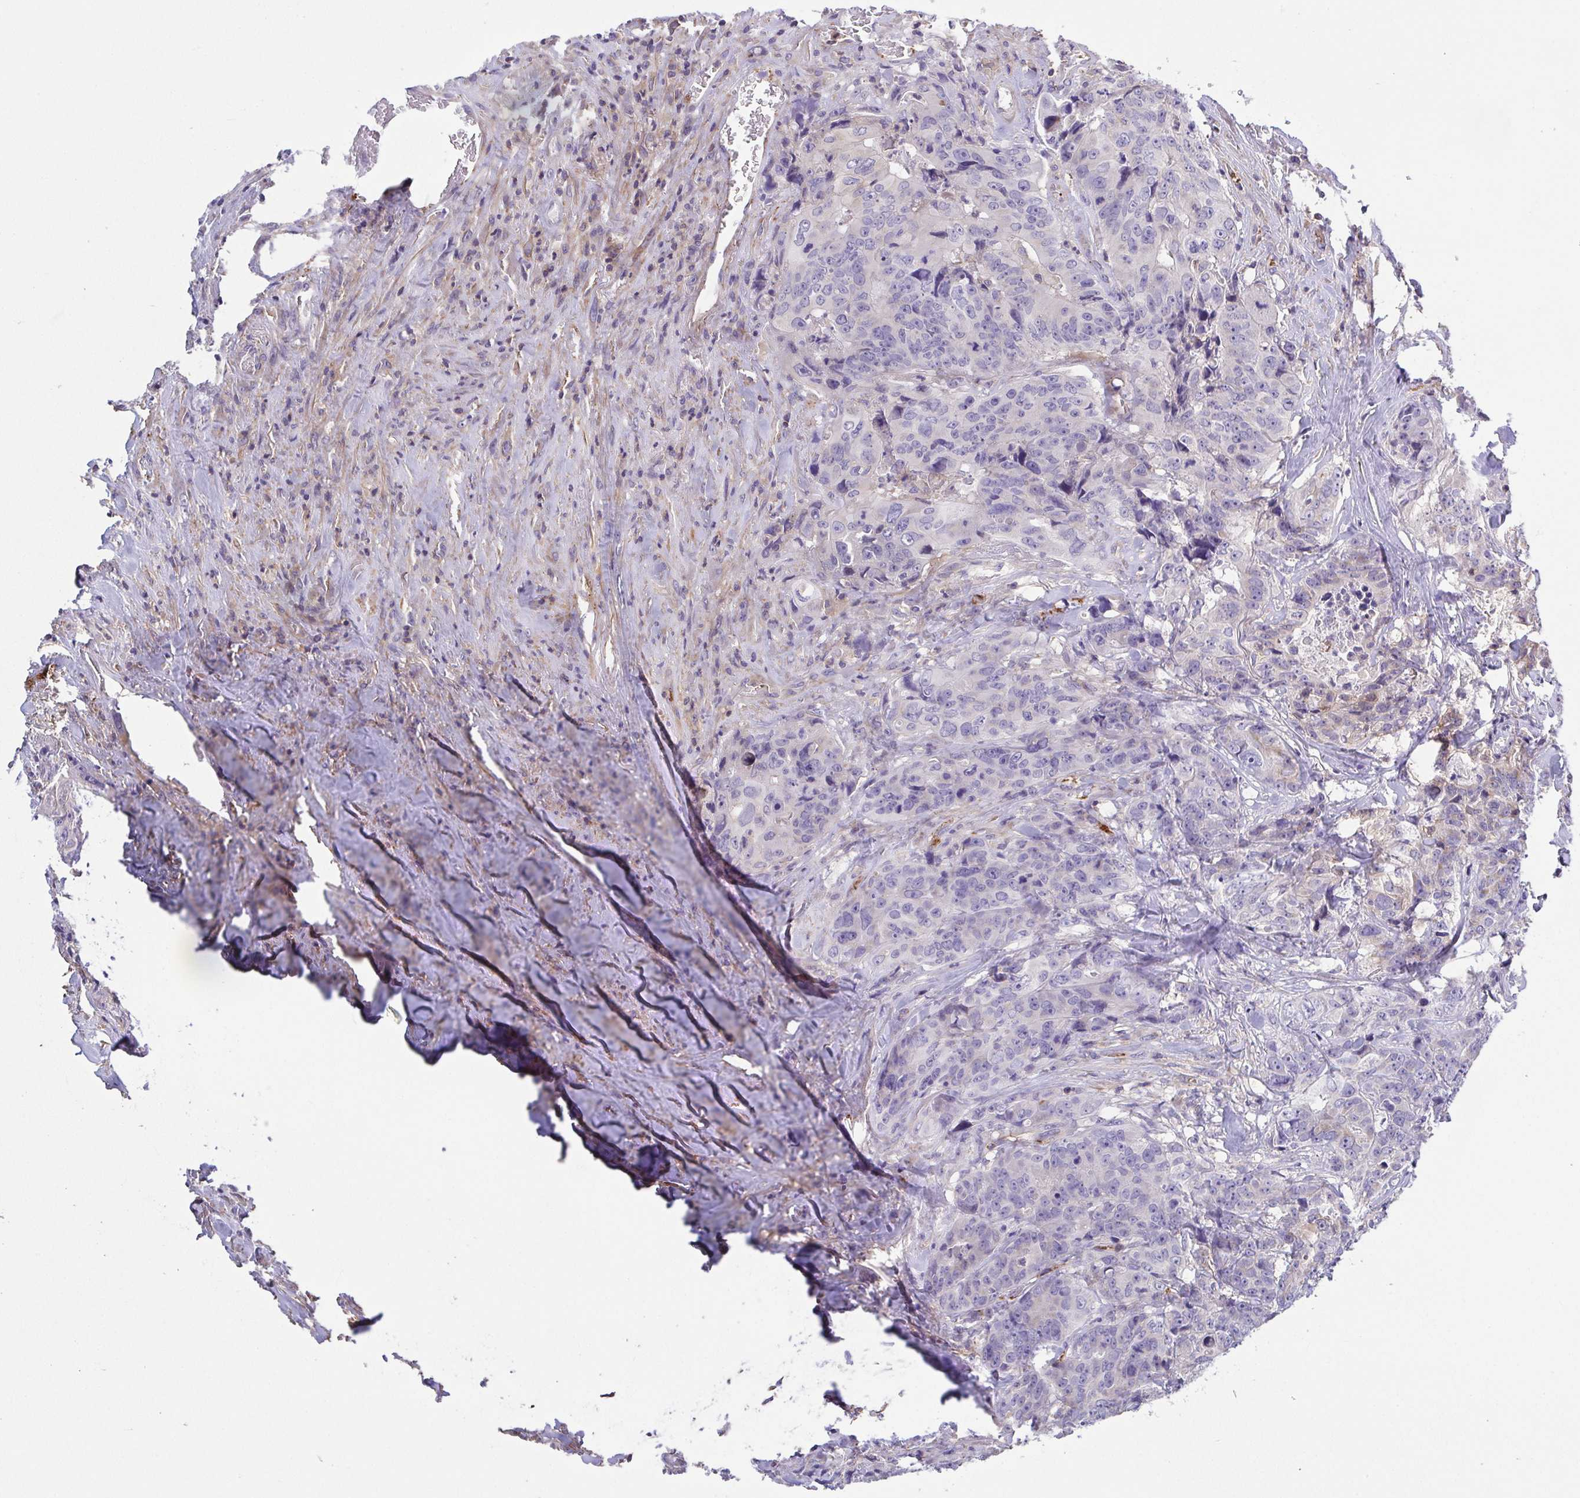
{"staining": {"intensity": "negative", "quantity": "none", "location": "none"}, "tissue": "colorectal cancer", "cell_type": "Tumor cells", "image_type": "cancer", "snomed": [{"axis": "morphology", "description": "Adenocarcinoma, NOS"}, {"axis": "topography", "description": "Rectum"}], "caption": "The histopathology image demonstrates no staining of tumor cells in colorectal cancer.", "gene": "PRR14L", "patient": {"sex": "female", "age": 62}}